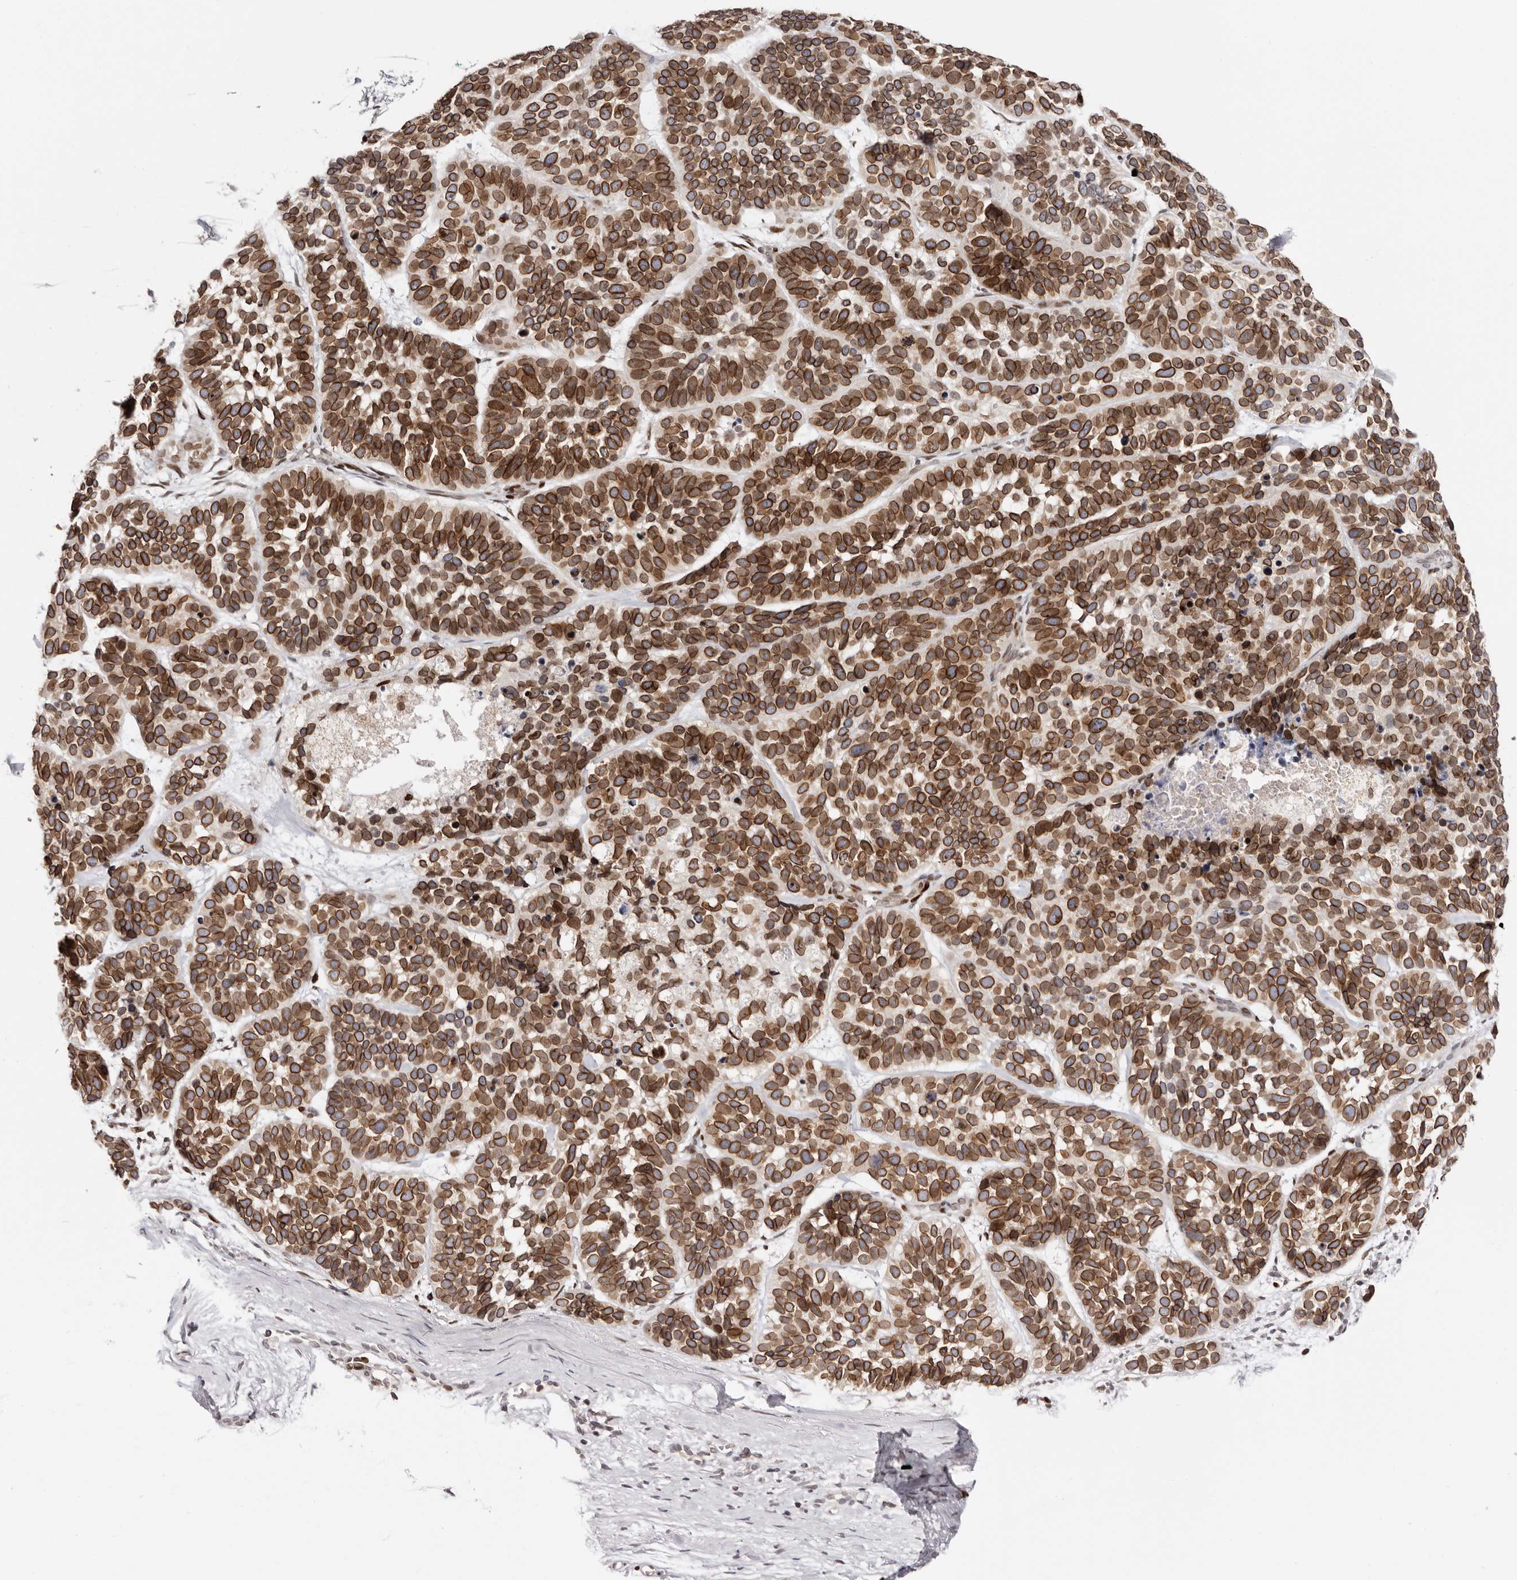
{"staining": {"intensity": "strong", "quantity": ">75%", "location": "cytoplasmic/membranous,nuclear"}, "tissue": "skin cancer", "cell_type": "Tumor cells", "image_type": "cancer", "snomed": [{"axis": "morphology", "description": "Basal cell carcinoma"}, {"axis": "topography", "description": "Skin"}], "caption": "Protein analysis of basal cell carcinoma (skin) tissue displays strong cytoplasmic/membranous and nuclear expression in about >75% of tumor cells.", "gene": "NUP153", "patient": {"sex": "male", "age": 62}}